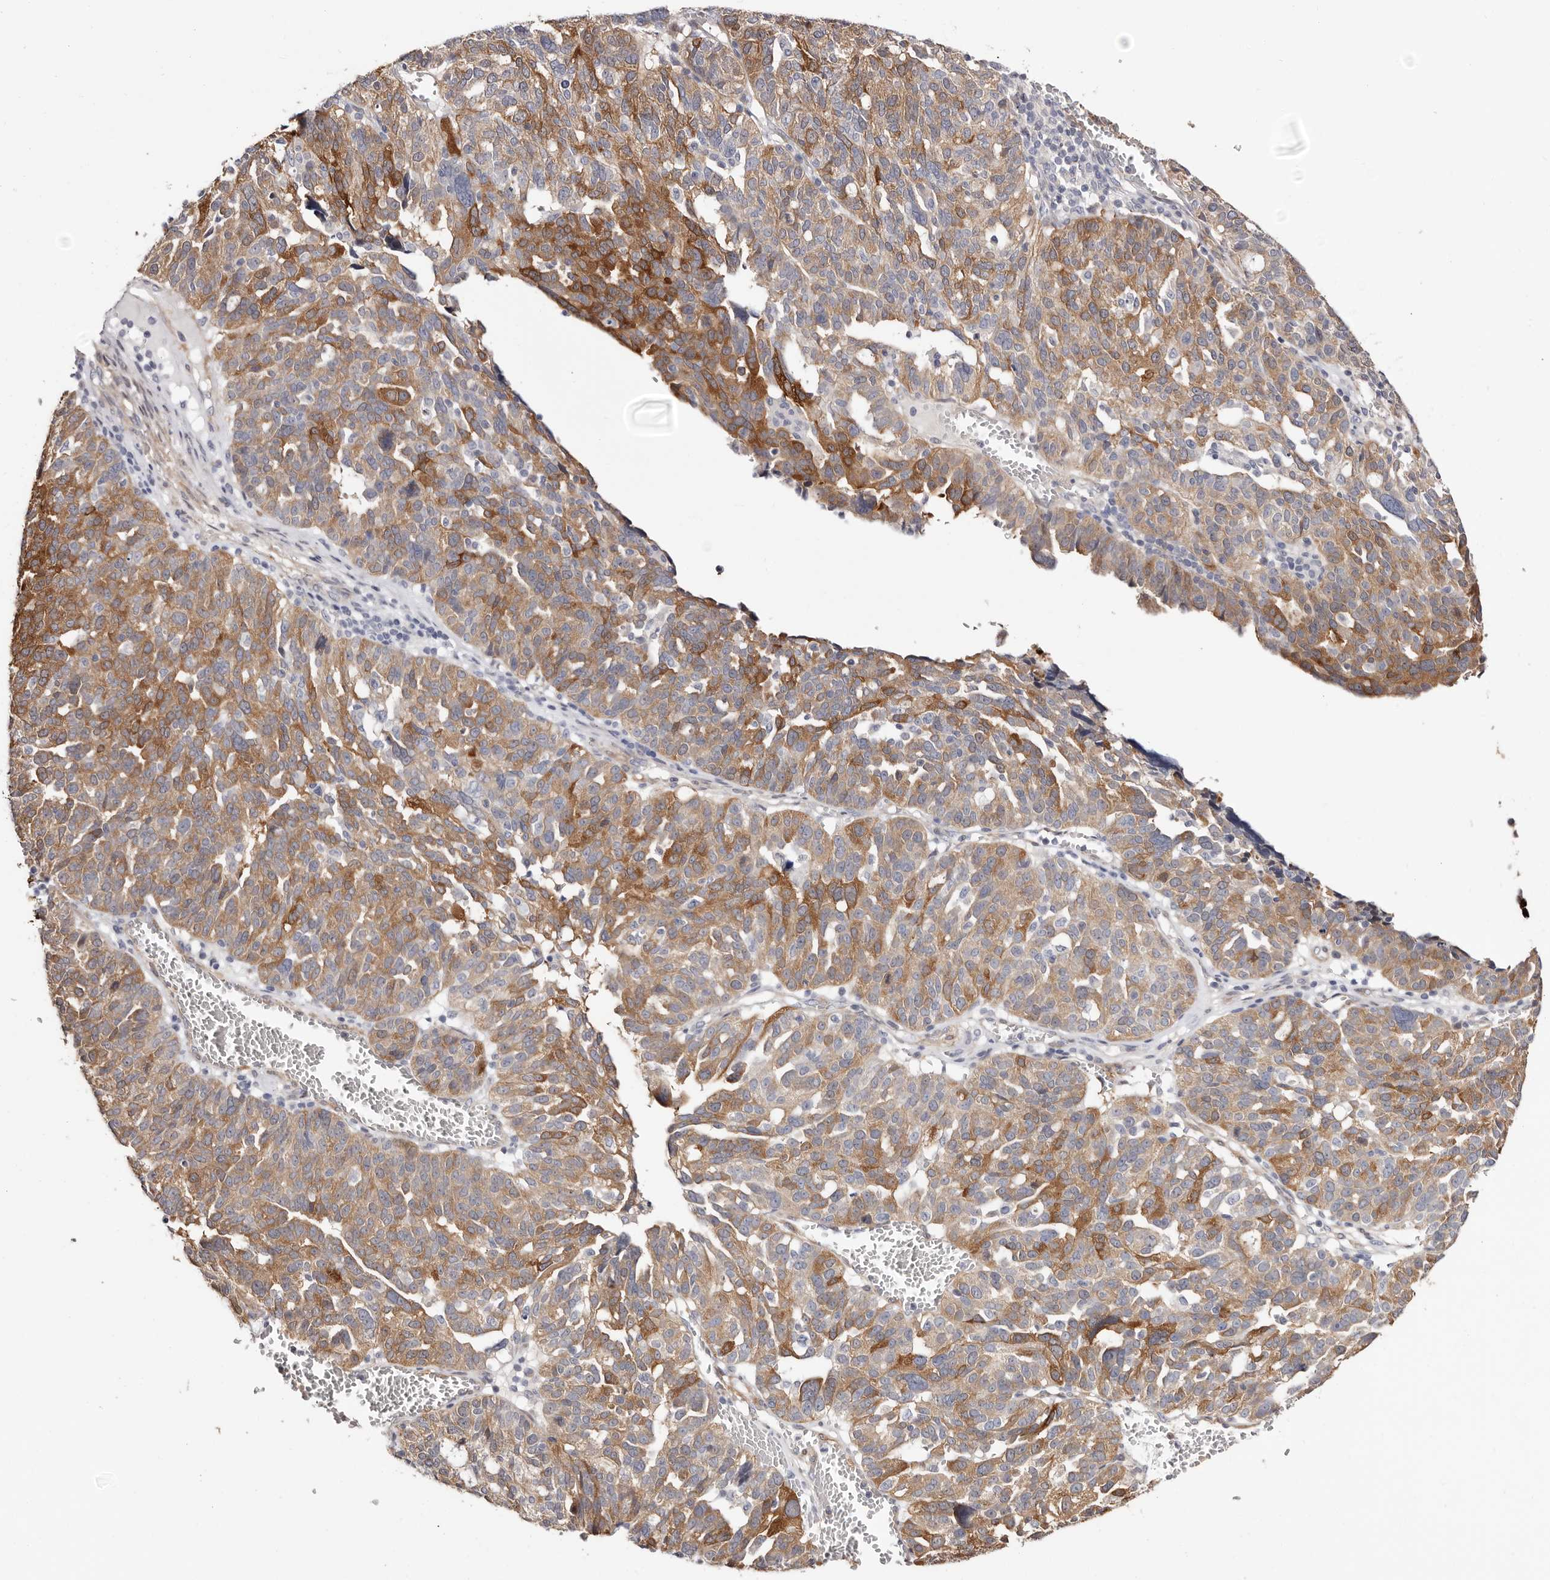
{"staining": {"intensity": "moderate", "quantity": "25%-75%", "location": "cytoplasmic/membranous"}, "tissue": "ovarian cancer", "cell_type": "Tumor cells", "image_type": "cancer", "snomed": [{"axis": "morphology", "description": "Cystadenocarcinoma, serous, NOS"}, {"axis": "topography", "description": "Ovary"}], "caption": "Protein expression by IHC displays moderate cytoplasmic/membranous staining in approximately 25%-75% of tumor cells in ovarian cancer.", "gene": "GFOD1", "patient": {"sex": "female", "age": 59}}